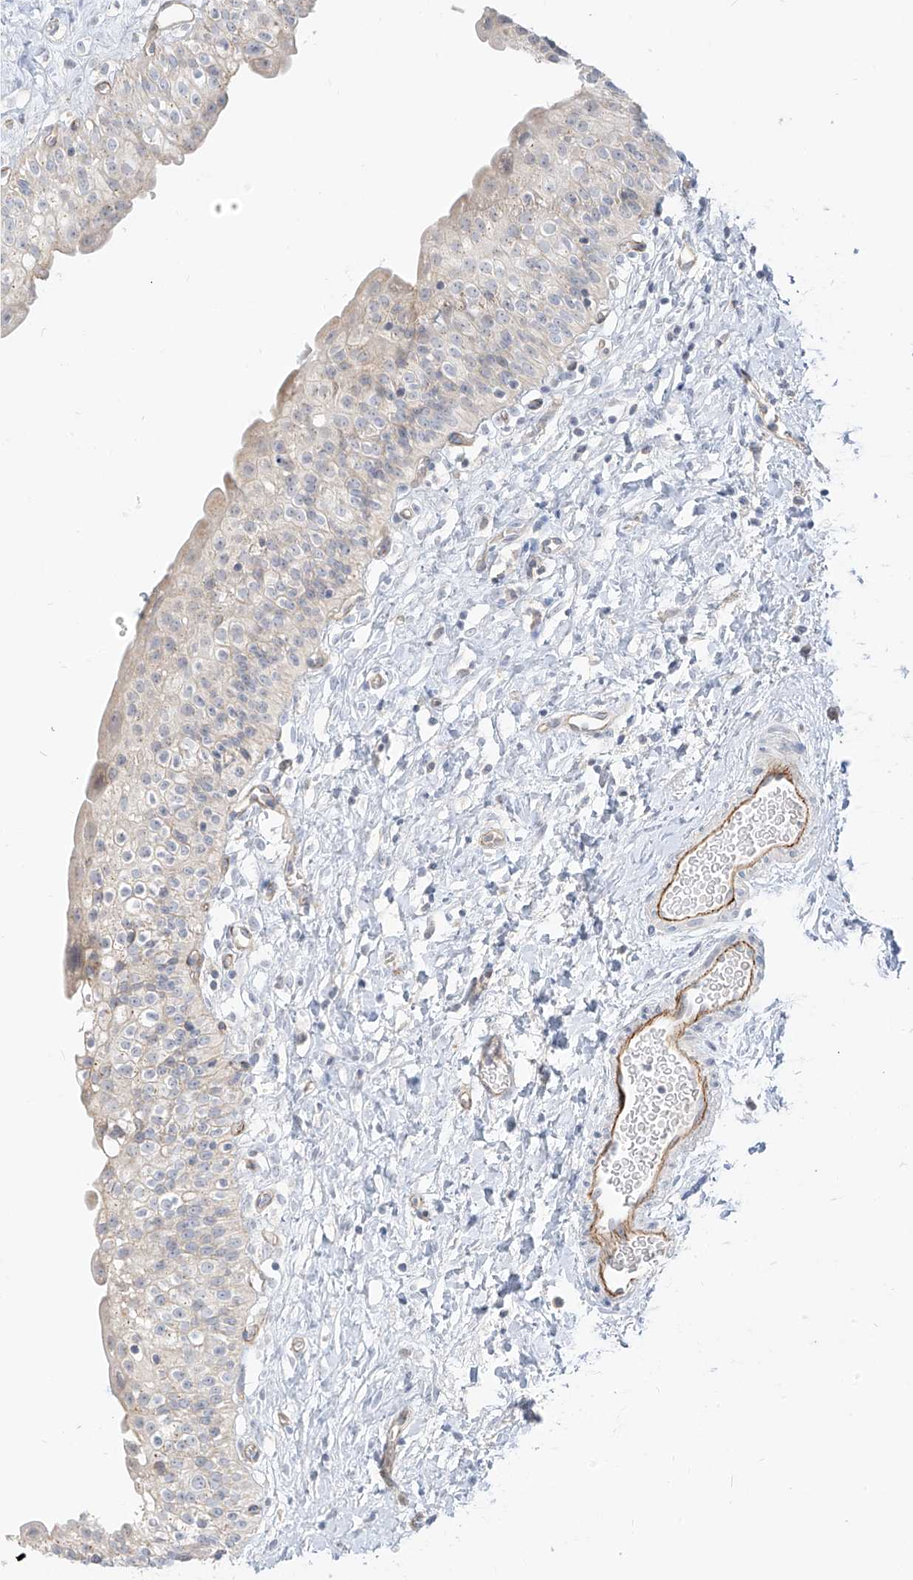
{"staining": {"intensity": "weak", "quantity": "<25%", "location": "cytoplasmic/membranous"}, "tissue": "urinary bladder", "cell_type": "Urothelial cells", "image_type": "normal", "snomed": [{"axis": "morphology", "description": "Normal tissue, NOS"}, {"axis": "topography", "description": "Urinary bladder"}], "caption": "Unremarkable urinary bladder was stained to show a protein in brown. There is no significant expression in urothelial cells. The staining is performed using DAB brown chromogen with nuclei counter-stained in using hematoxylin.", "gene": "C2orf42", "patient": {"sex": "male", "age": 51}}